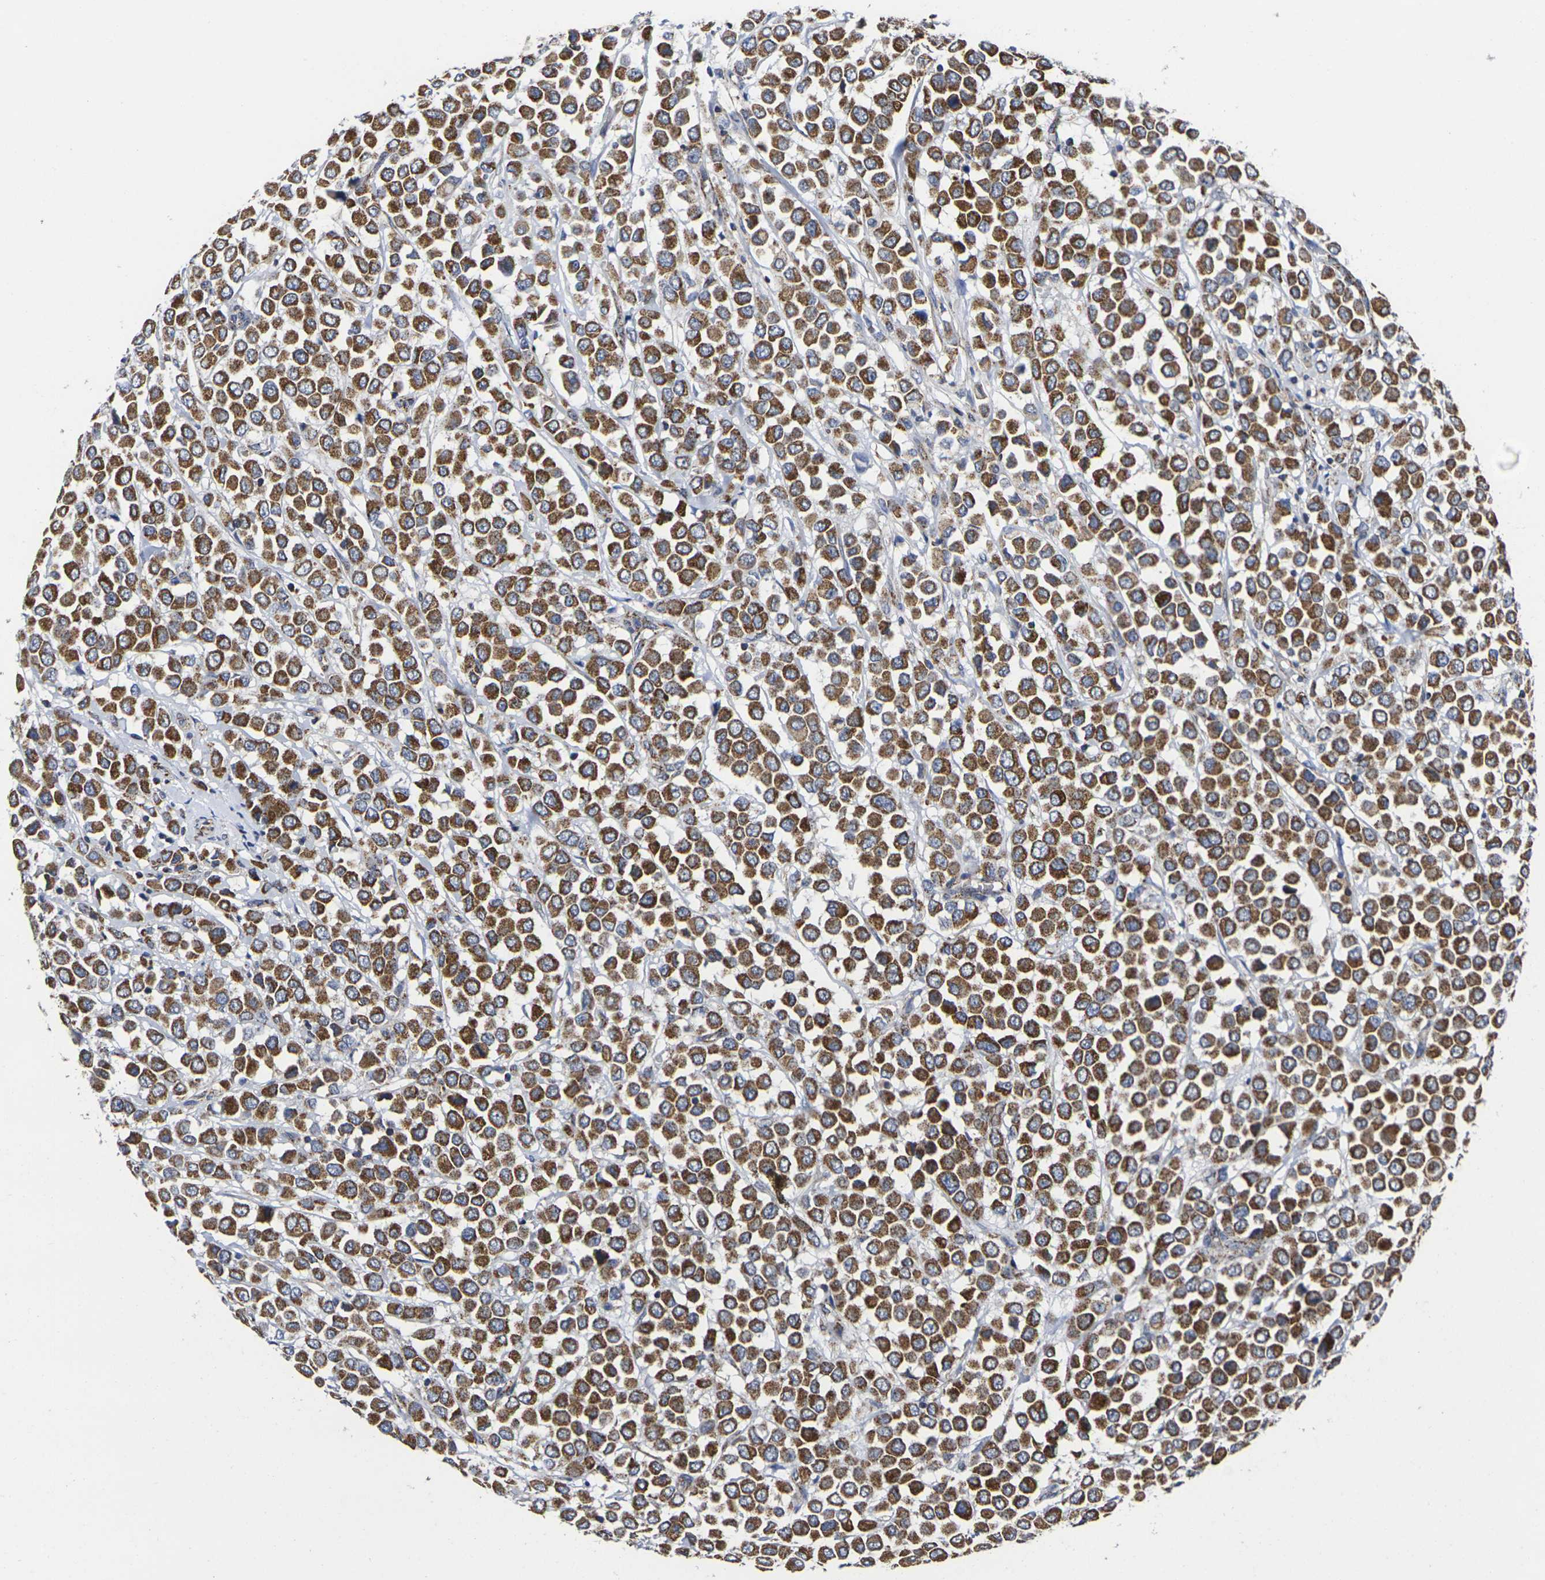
{"staining": {"intensity": "strong", "quantity": ">75%", "location": "cytoplasmic/membranous"}, "tissue": "breast cancer", "cell_type": "Tumor cells", "image_type": "cancer", "snomed": [{"axis": "morphology", "description": "Duct carcinoma"}, {"axis": "topography", "description": "Breast"}], "caption": "An immunohistochemistry histopathology image of tumor tissue is shown. Protein staining in brown shows strong cytoplasmic/membranous positivity in breast invasive ductal carcinoma within tumor cells. The staining was performed using DAB, with brown indicating positive protein expression. Nuclei are stained blue with hematoxylin.", "gene": "P2RY11", "patient": {"sex": "female", "age": 61}}